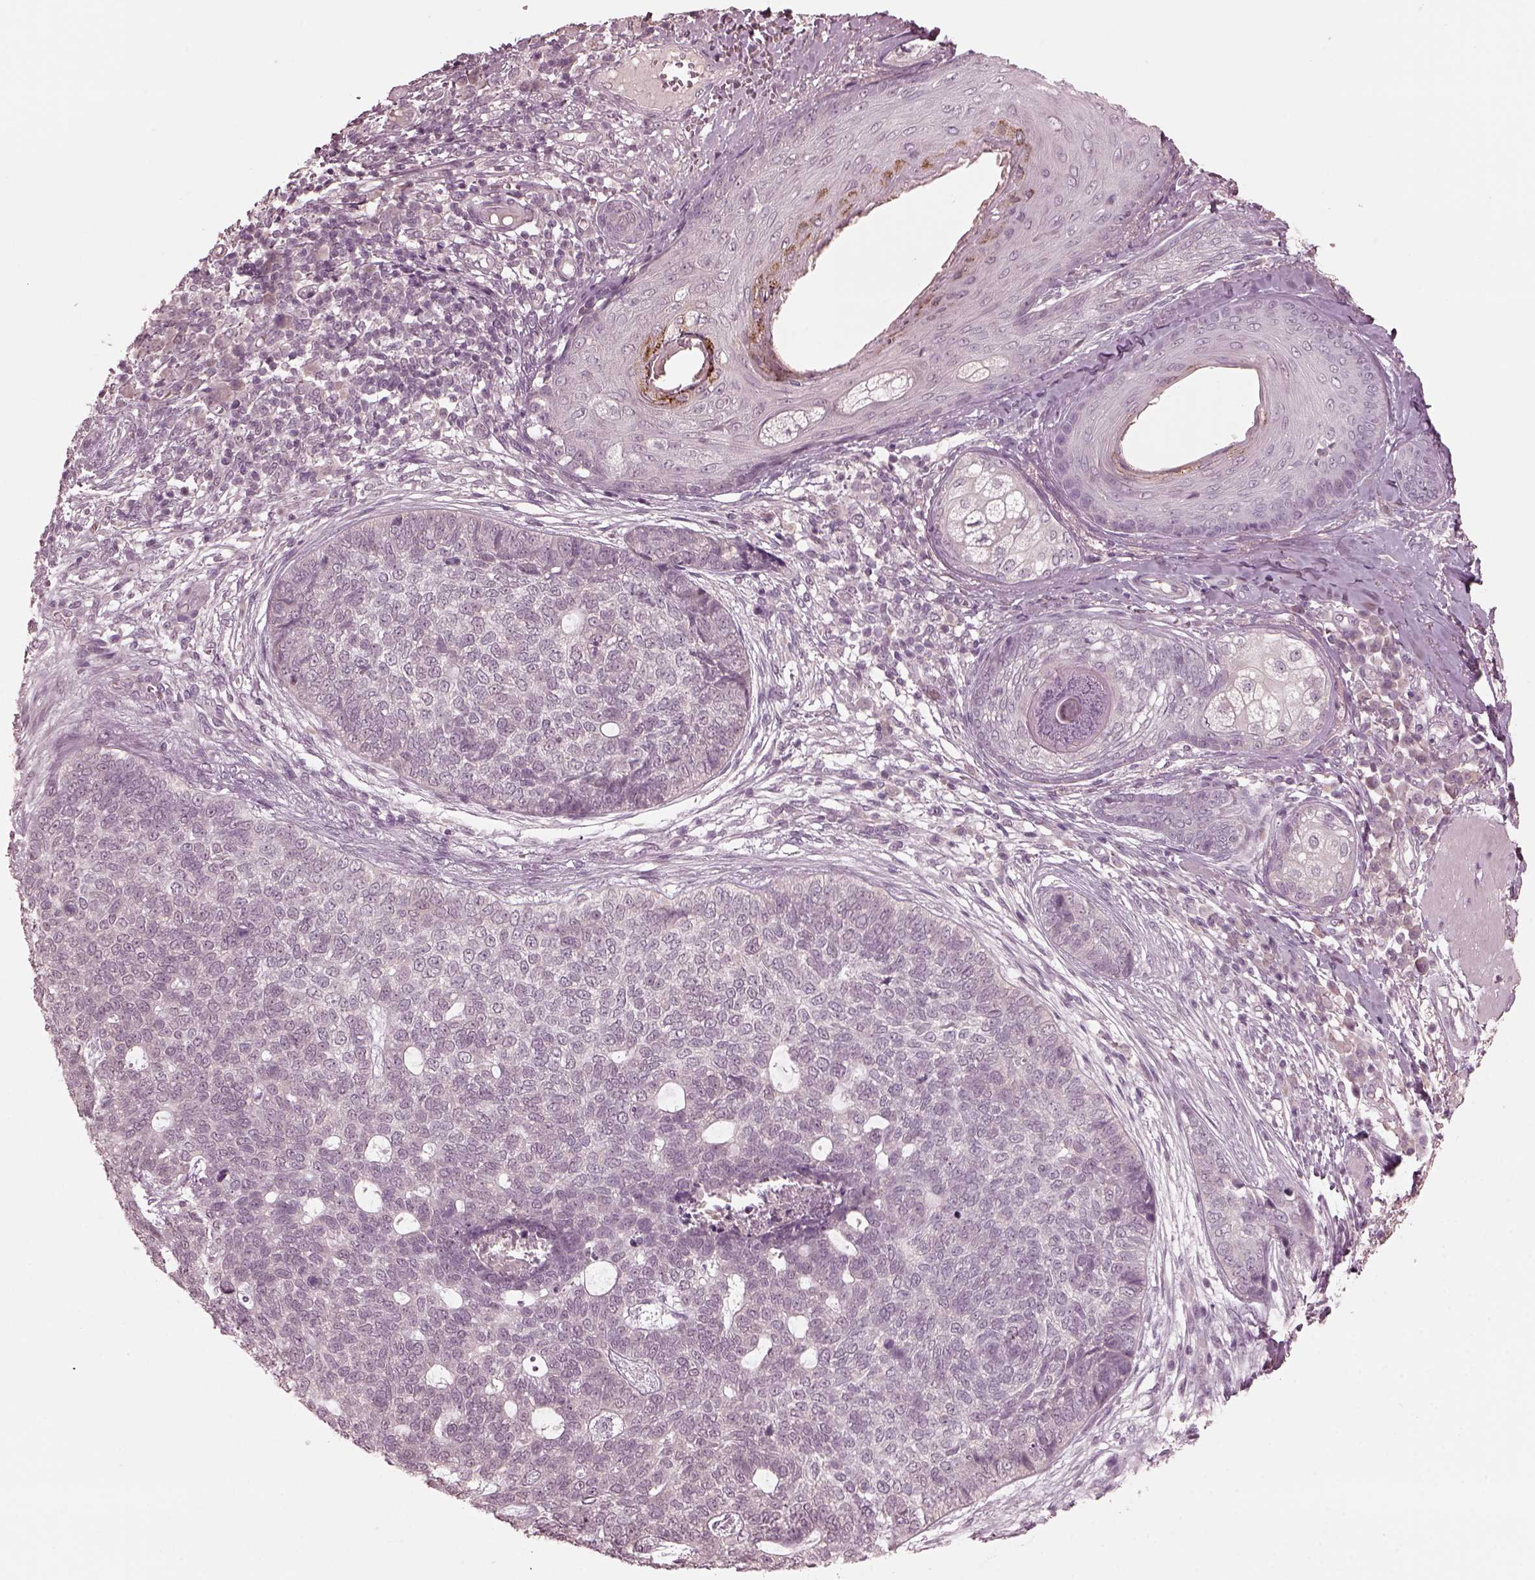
{"staining": {"intensity": "negative", "quantity": "none", "location": "none"}, "tissue": "skin cancer", "cell_type": "Tumor cells", "image_type": "cancer", "snomed": [{"axis": "morphology", "description": "Basal cell carcinoma"}, {"axis": "topography", "description": "Skin"}], "caption": "This micrograph is of basal cell carcinoma (skin) stained with immunohistochemistry to label a protein in brown with the nuclei are counter-stained blue. There is no staining in tumor cells.", "gene": "RGS7", "patient": {"sex": "female", "age": 69}}